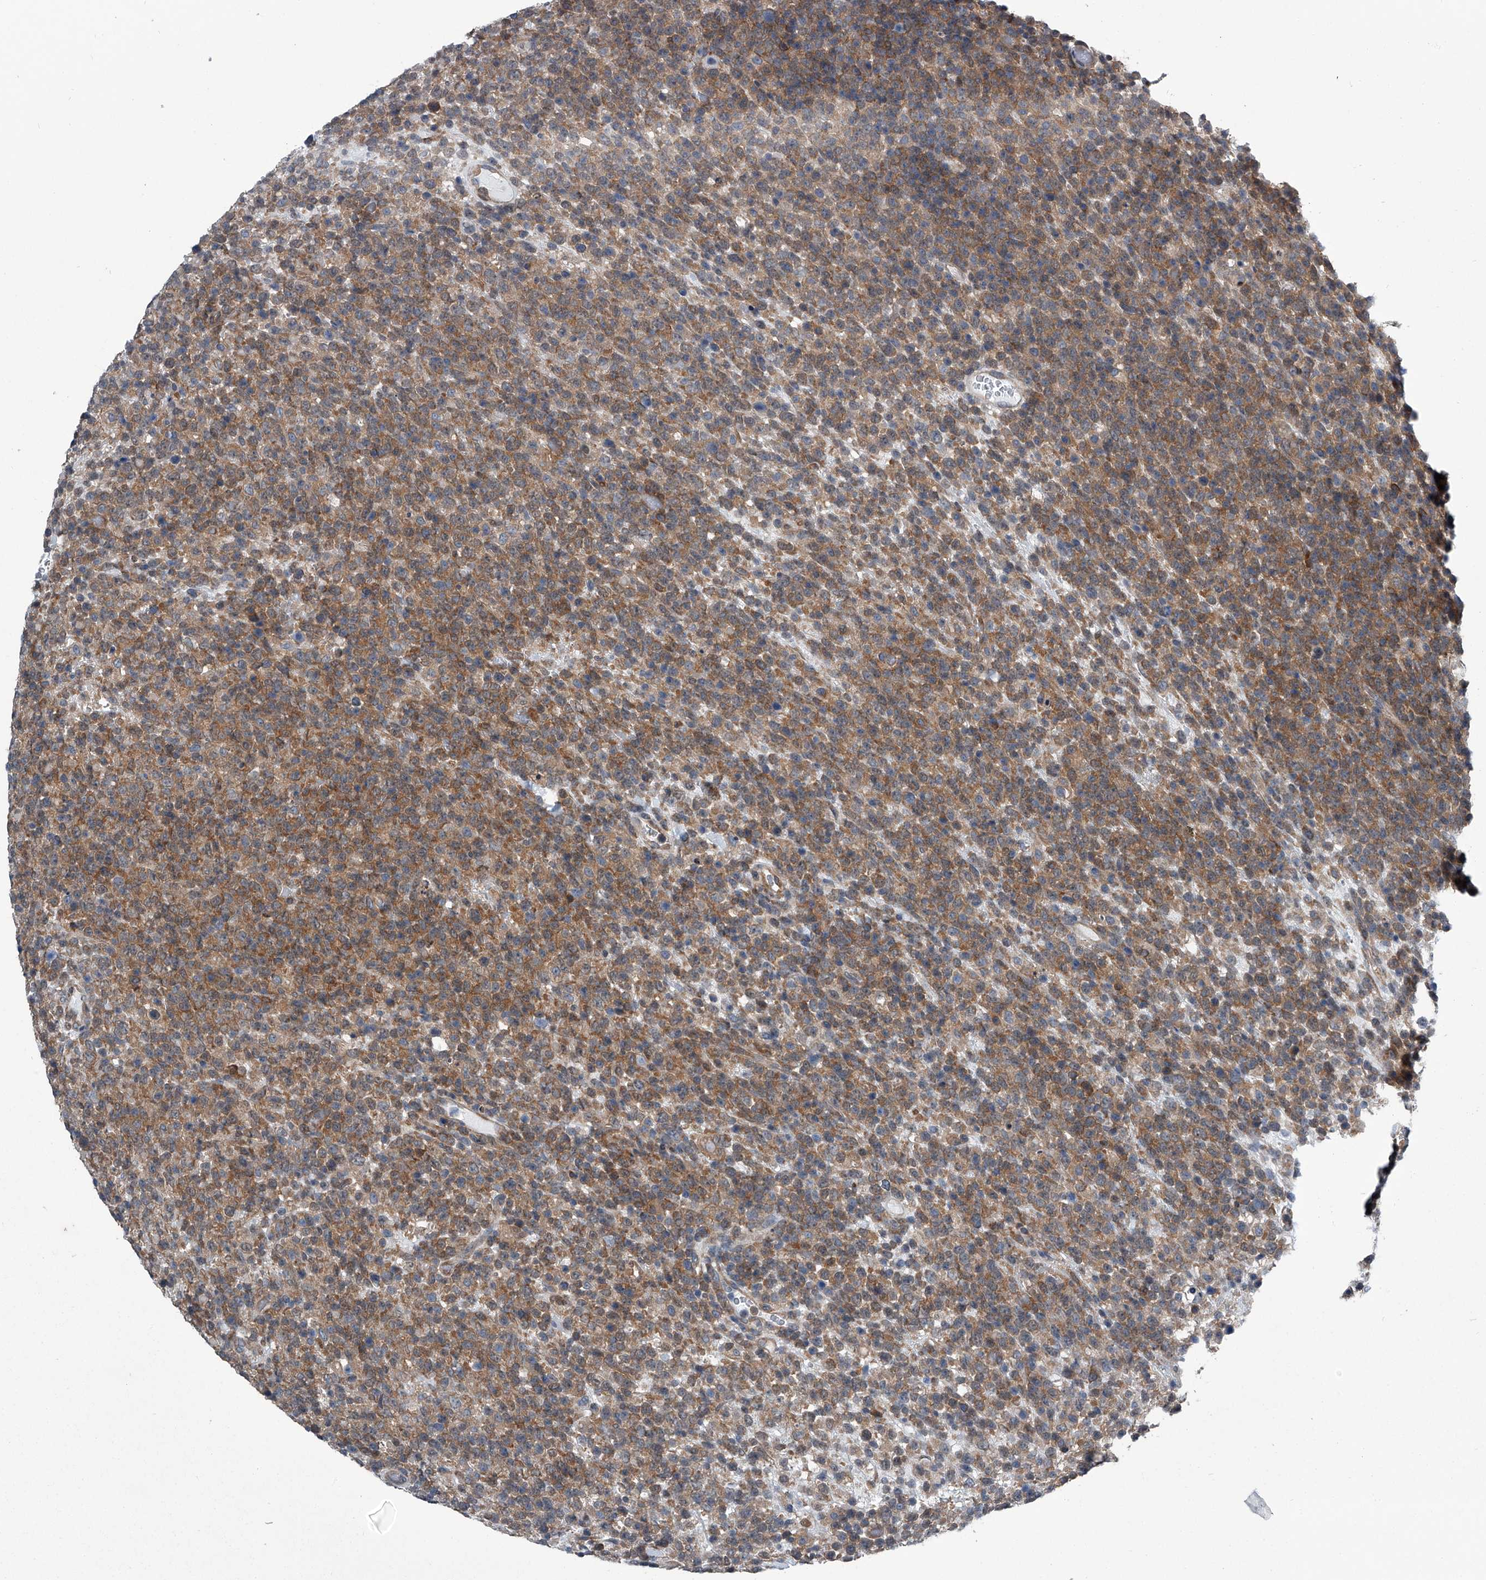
{"staining": {"intensity": "moderate", "quantity": ">75%", "location": "cytoplasmic/membranous"}, "tissue": "lymphoma", "cell_type": "Tumor cells", "image_type": "cancer", "snomed": [{"axis": "morphology", "description": "Malignant lymphoma, non-Hodgkin's type, High grade"}, {"axis": "topography", "description": "Colon"}], "caption": "A brown stain shows moderate cytoplasmic/membranous staining of a protein in lymphoma tumor cells.", "gene": "PPP2R5D", "patient": {"sex": "female", "age": 53}}